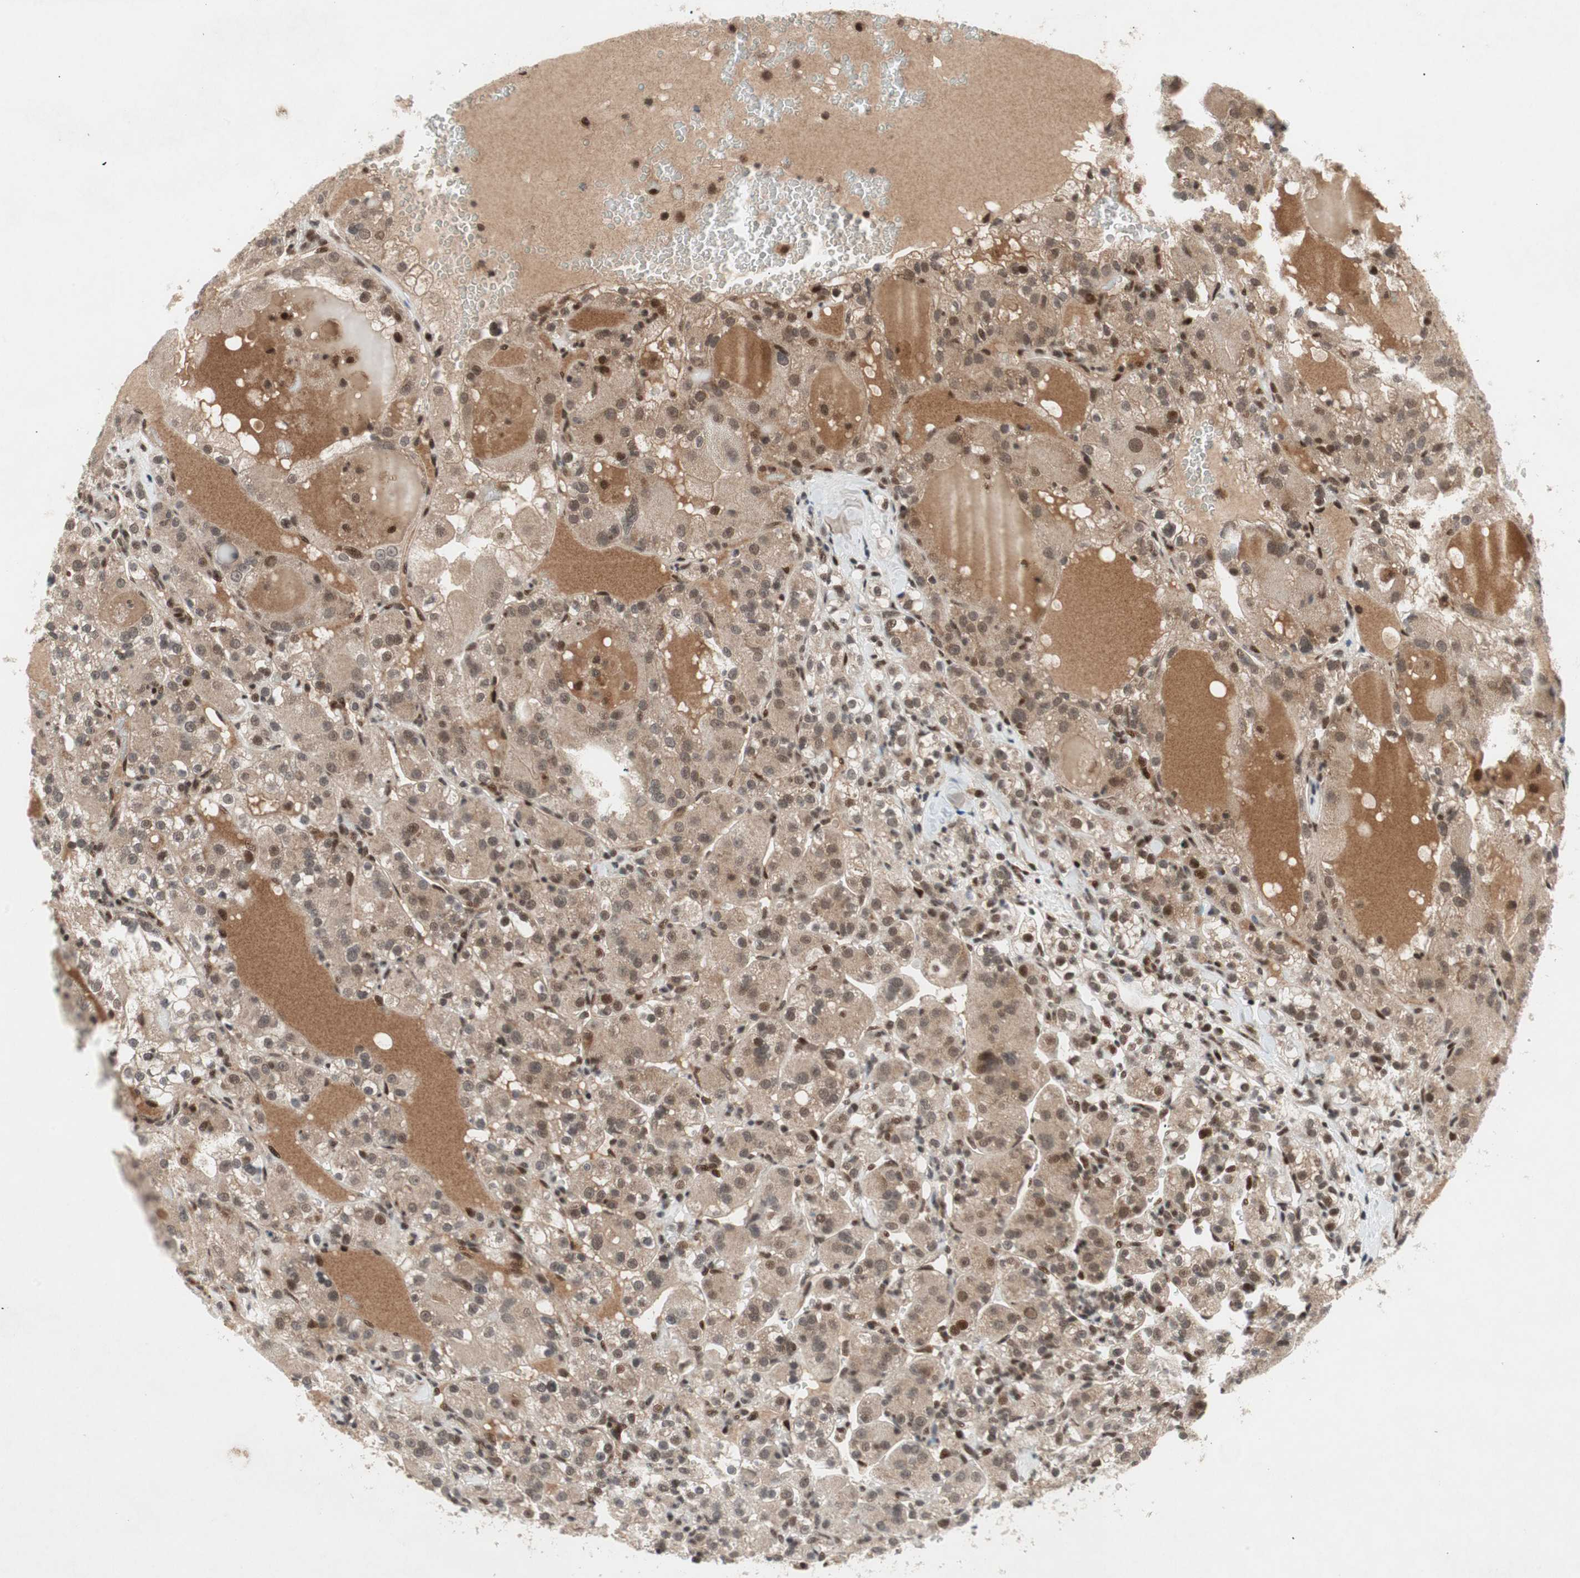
{"staining": {"intensity": "moderate", "quantity": ">75%", "location": "cytoplasmic/membranous,nuclear"}, "tissue": "renal cancer", "cell_type": "Tumor cells", "image_type": "cancer", "snomed": [{"axis": "morphology", "description": "Normal tissue, NOS"}, {"axis": "morphology", "description": "Adenocarcinoma, NOS"}, {"axis": "topography", "description": "Kidney"}], "caption": "Protein analysis of renal cancer tissue shows moderate cytoplasmic/membranous and nuclear staining in about >75% of tumor cells. (DAB (3,3'-diaminobenzidine) IHC, brown staining for protein, blue staining for nuclei).", "gene": "TCF12", "patient": {"sex": "male", "age": 61}}